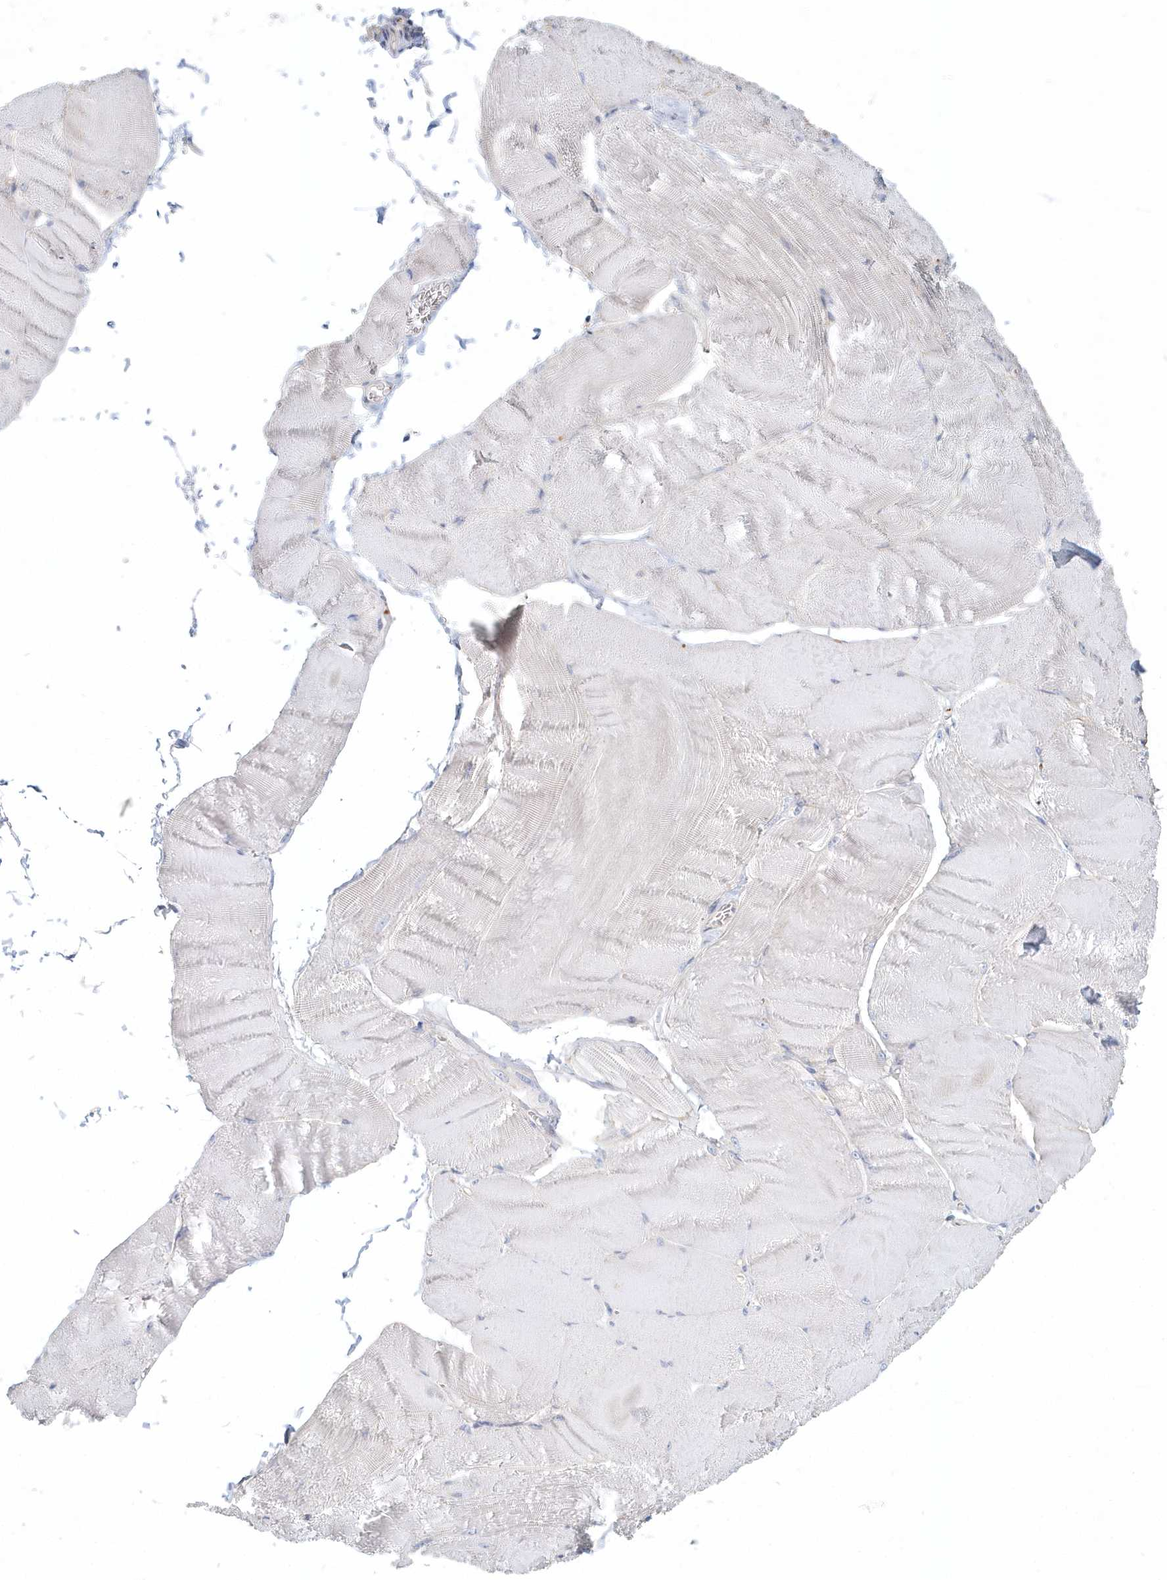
{"staining": {"intensity": "negative", "quantity": "none", "location": "none"}, "tissue": "skeletal muscle", "cell_type": "Myocytes", "image_type": "normal", "snomed": [{"axis": "morphology", "description": "Normal tissue, NOS"}, {"axis": "morphology", "description": "Basal cell carcinoma"}, {"axis": "topography", "description": "Skeletal muscle"}], "caption": "DAB (3,3'-diaminobenzidine) immunohistochemical staining of benign skeletal muscle shows no significant staining in myocytes. (Brightfield microscopy of DAB IHC at high magnification).", "gene": "MMRN1", "patient": {"sex": "female", "age": 64}}